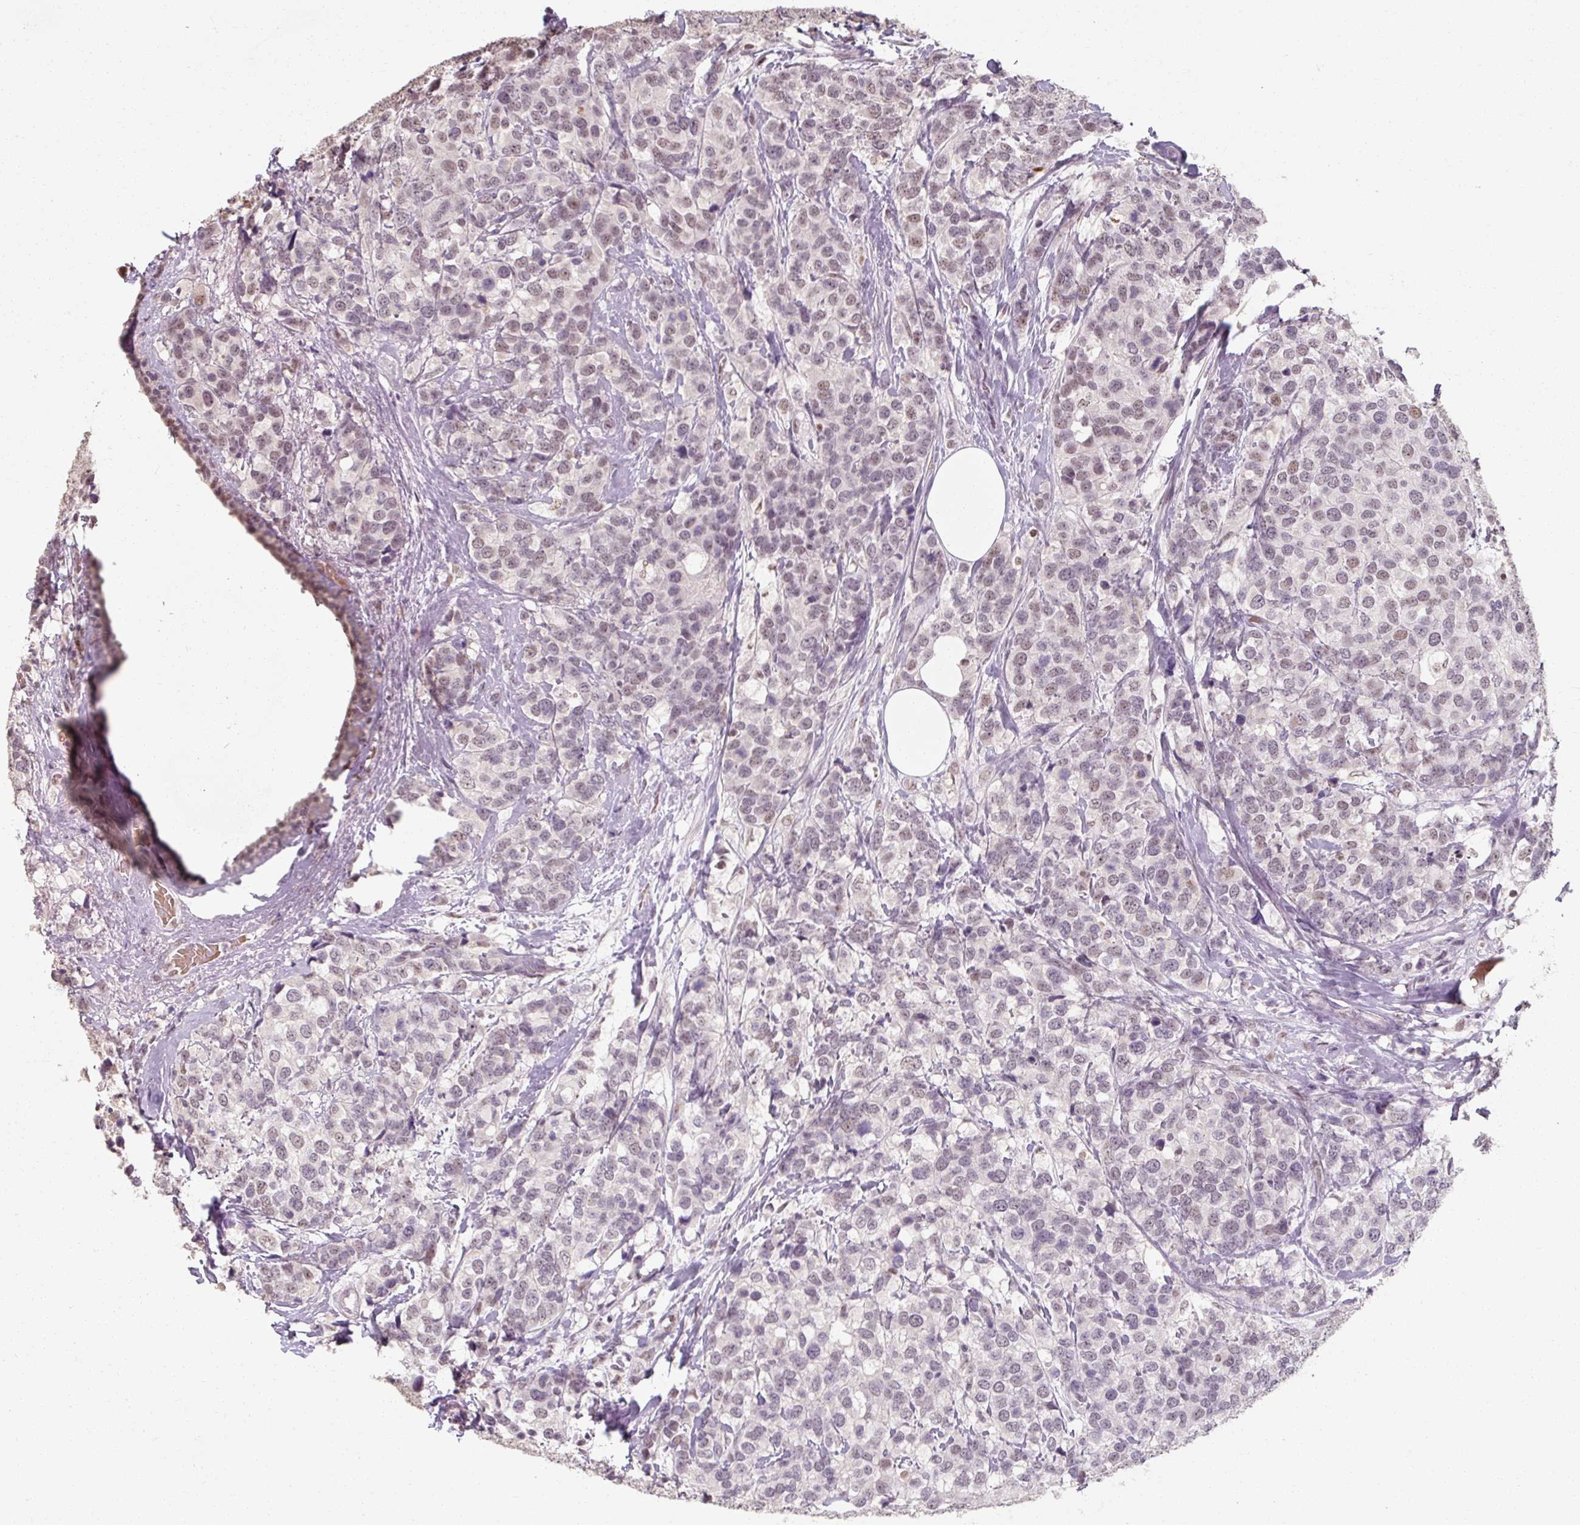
{"staining": {"intensity": "weak", "quantity": "<25%", "location": "nuclear"}, "tissue": "breast cancer", "cell_type": "Tumor cells", "image_type": "cancer", "snomed": [{"axis": "morphology", "description": "Lobular carcinoma"}, {"axis": "topography", "description": "Breast"}], "caption": "Tumor cells show no significant protein positivity in breast cancer.", "gene": "ZFTRAF1", "patient": {"sex": "female", "age": 59}}